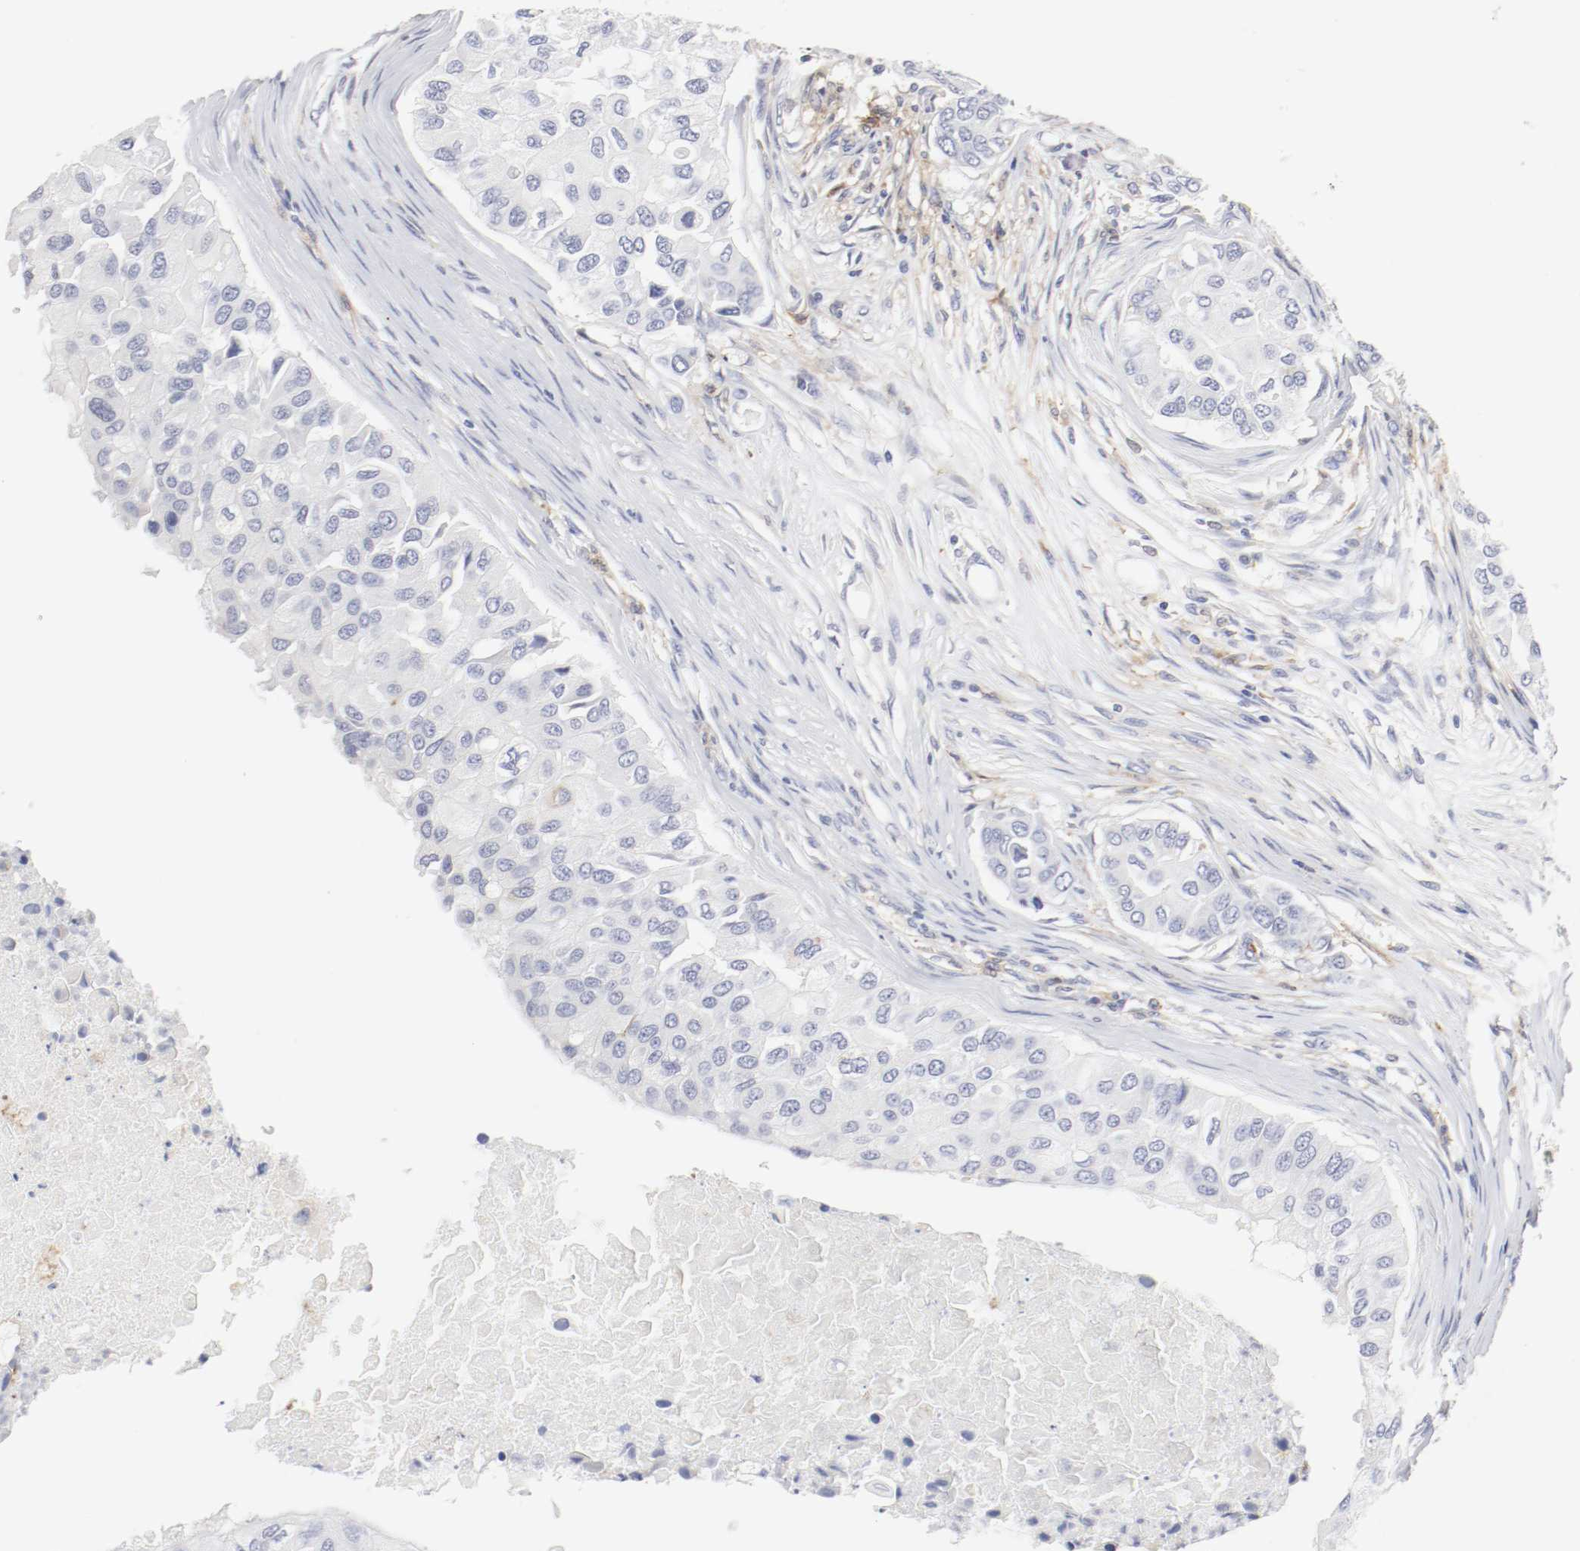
{"staining": {"intensity": "negative", "quantity": "none", "location": "none"}, "tissue": "breast cancer", "cell_type": "Tumor cells", "image_type": "cancer", "snomed": [{"axis": "morphology", "description": "Normal tissue, NOS"}, {"axis": "morphology", "description": "Duct carcinoma"}, {"axis": "topography", "description": "Breast"}], "caption": "Immunohistochemistry (IHC) photomicrograph of neoplastic tissue: breast cancer (infiltrating ductal carcinoma) stained with DAB displays no significant protein positivity in tumor cells.", "gene": "ITGAX", "patient": {"sex": "female", "age": 49}}